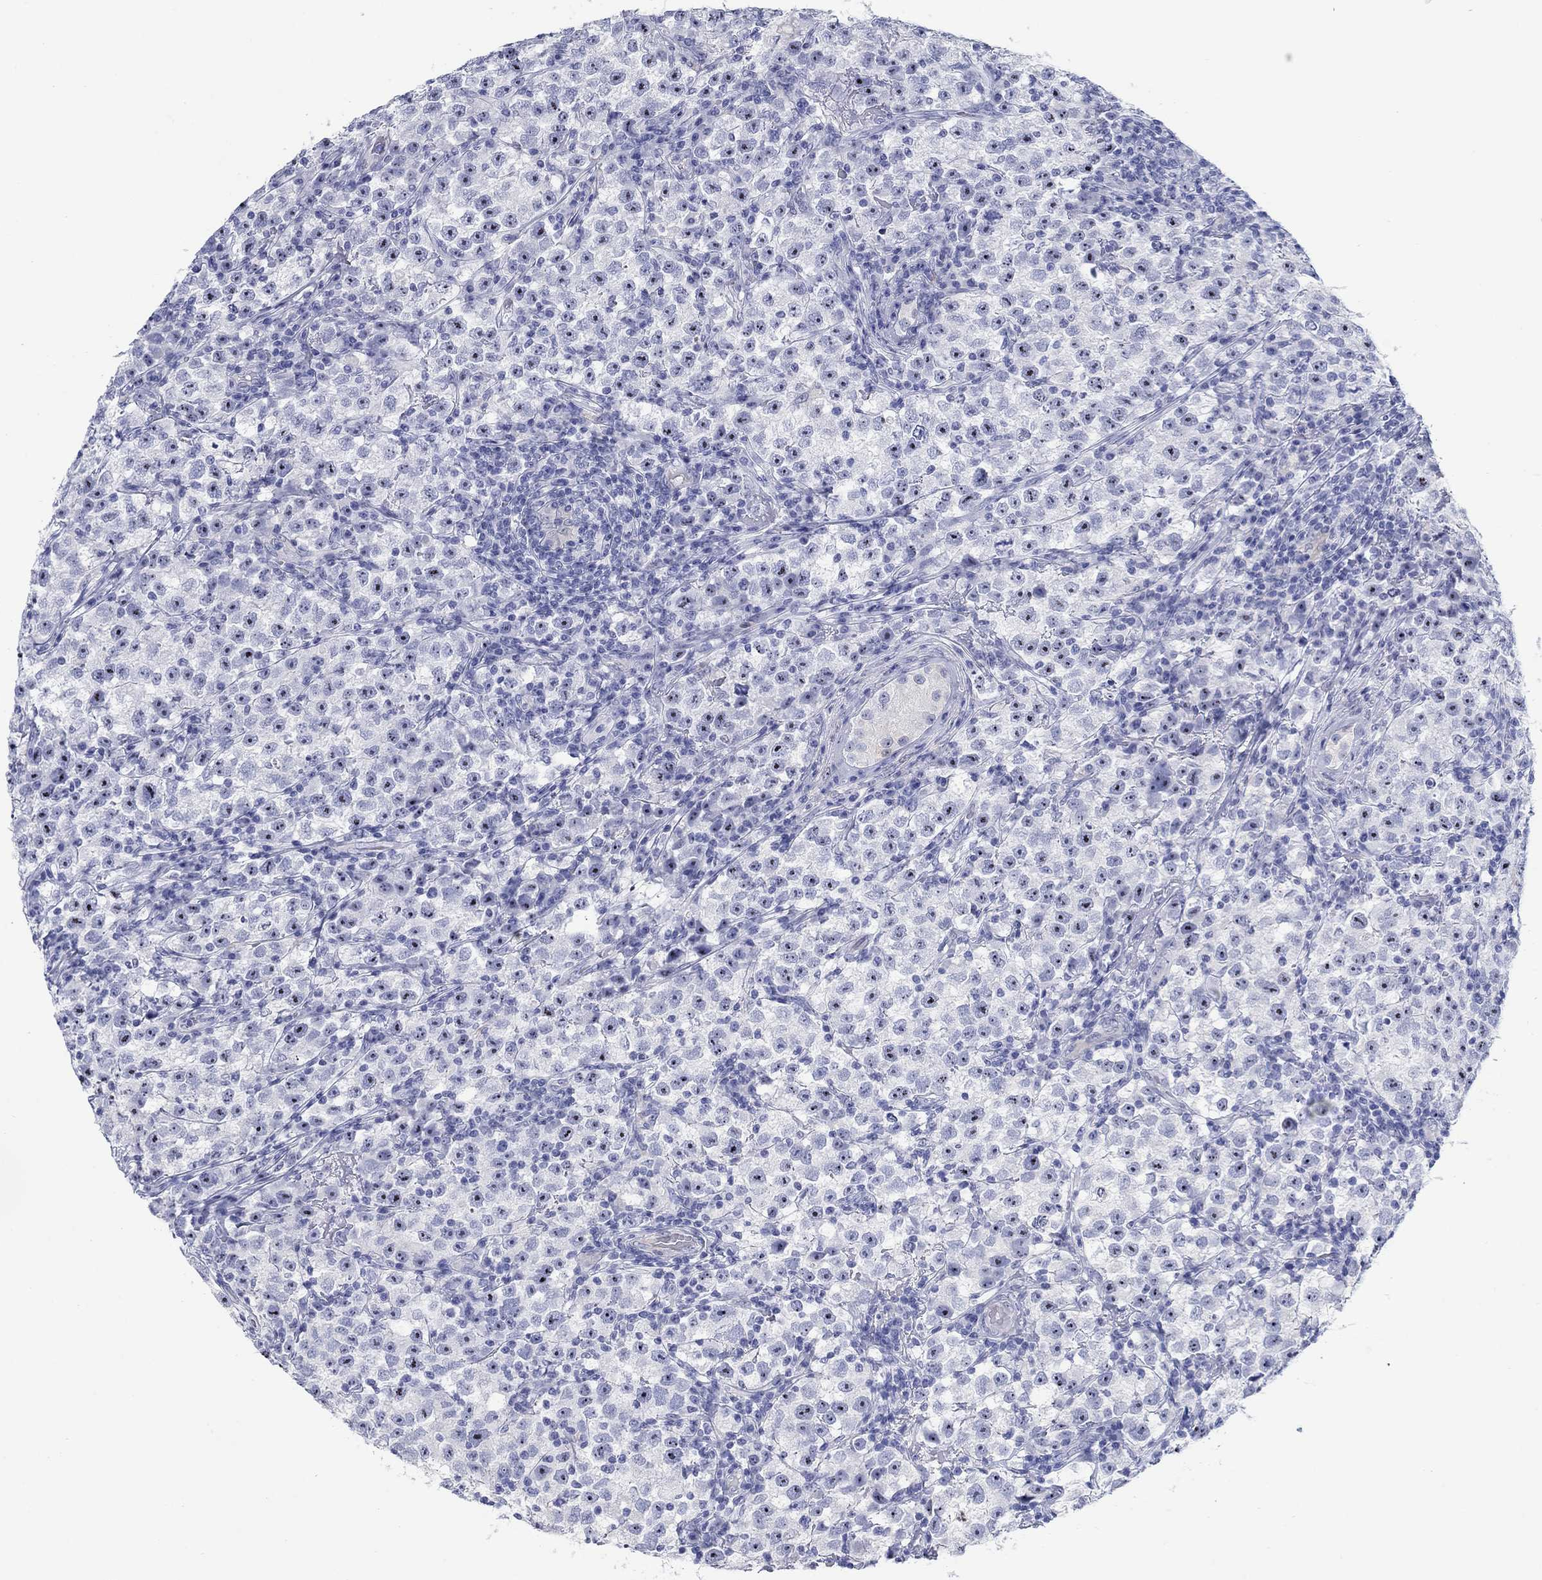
{"staining": {"intensity": "negative", "quantity": "none", "location": "none"}, "tissue": "testis cancer", "cell_type": "Tumor cells", "image_type": "cancer", "snomed": [{"axis": "morphology", "description": "Seminoma, NOS"}, {"axis": "topography", "description": "Testis"}], "caption": "Immunohistochemistry of testis cancer (seminoma) shows no positivity in tumor cells. The staining is performed using DAB (3,3'-diaminobenzidine) brown chromogen with nuclei counter-stained in using hematoxylin.", "gene": "AKR1C2", "patient": {"sex": "male", "age": 22}}